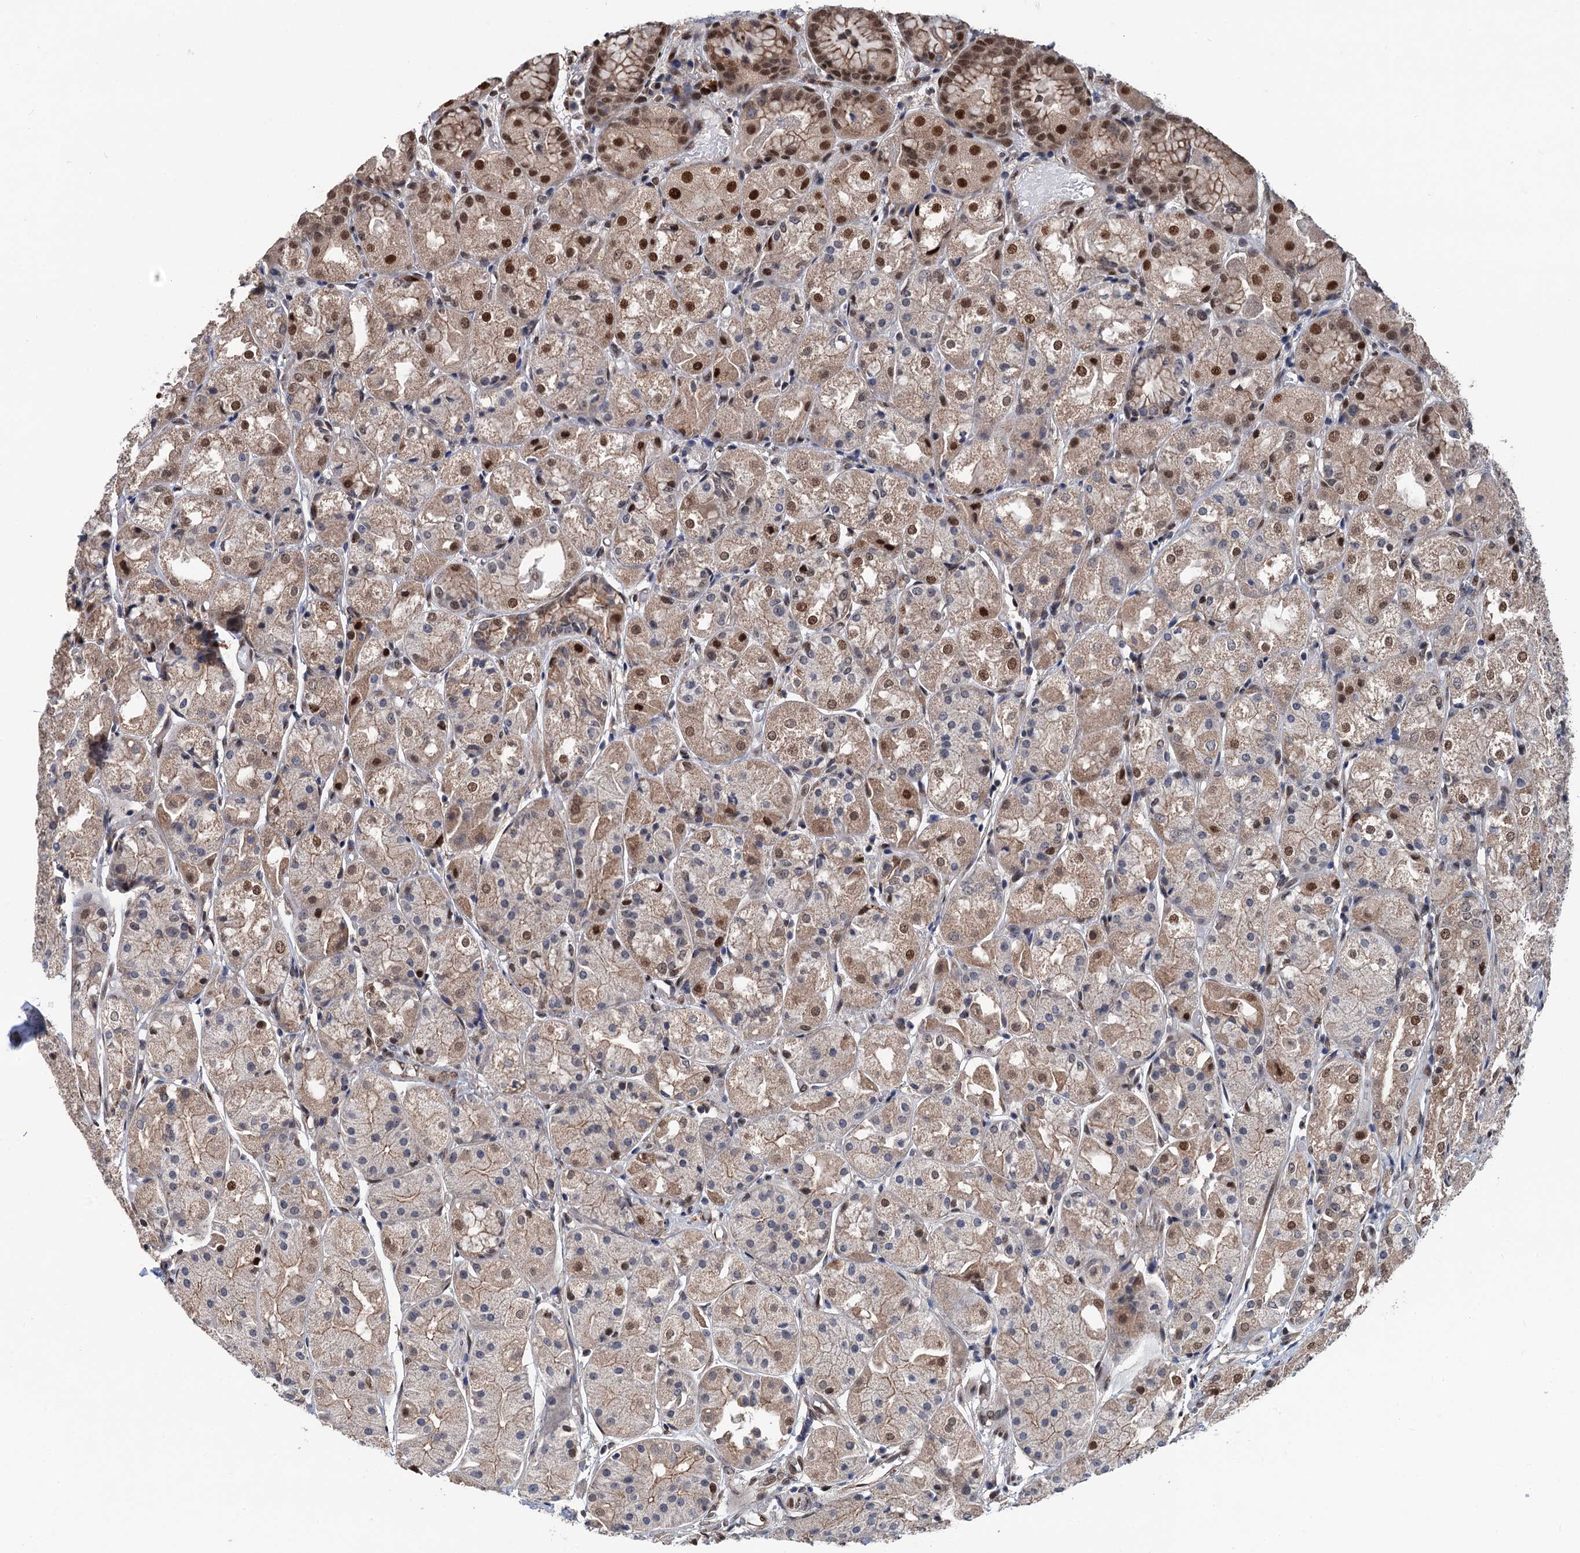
{"staining": {"intensity": "strong", "quantity": "25%-75%", "location": "cytoplasmic/membranous,nuclear"}, "tissue": "stomach", "cell_type": "Glandular cells", "image_type": "normal", "snomed": [{"axis": "morphology", "description": "Normal tissue, NOS"}, {"axis": "topography", "description": "Stomach, upper"}], "caption": "Protein staining reveals strong cytoplasmic/membranous,nuclear expression in approximately 25%-75% of glandular cells in unremarkable stomach. (Stains: DAB in brown, nuclei in blue, Microscopy: brightfield microscopy at high magnification).", "gene": "RASSF4", "patient": {"sex": "male", "age": 72}}